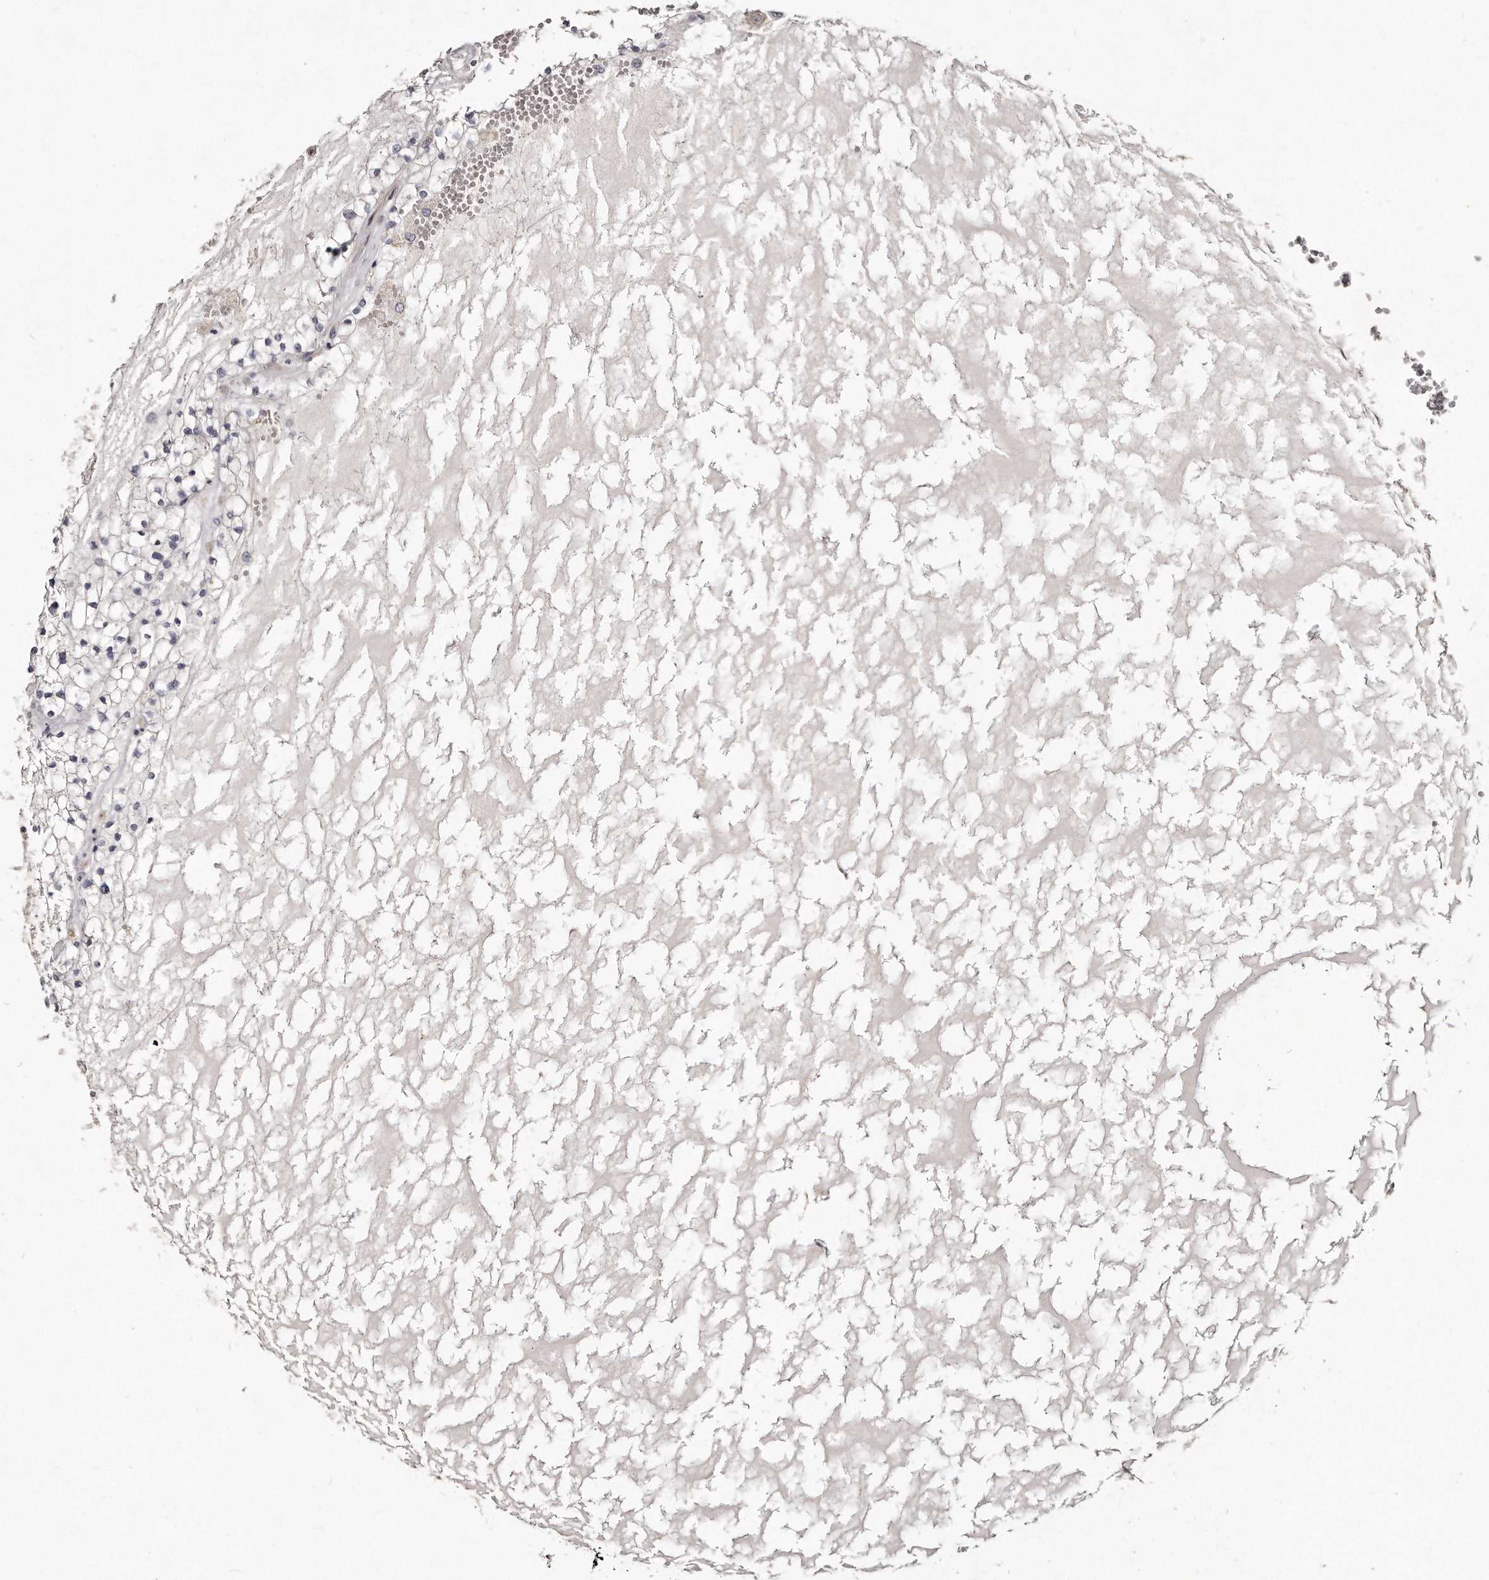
{"staining": {"intensity": "negative", "quantity": "none", "location": "none"}, "tissue": "renal cancer", "cell_type": "Tumor cells", "image_type": "cancer", "snomed": [{"axis": "morphology", "description": "Normal tissue, NOS"}, {"axis": "morphology", "description": "Adenocarcinoma, NOS"}, {"axis": "topography", "description": "Kidney"}], "caption": "The photomicrograph demonstrates no staining of tumor cells in renal adenocarcinoma.", "gene": "LMOD1", "patient": {"sex": "male", "age": 68}}